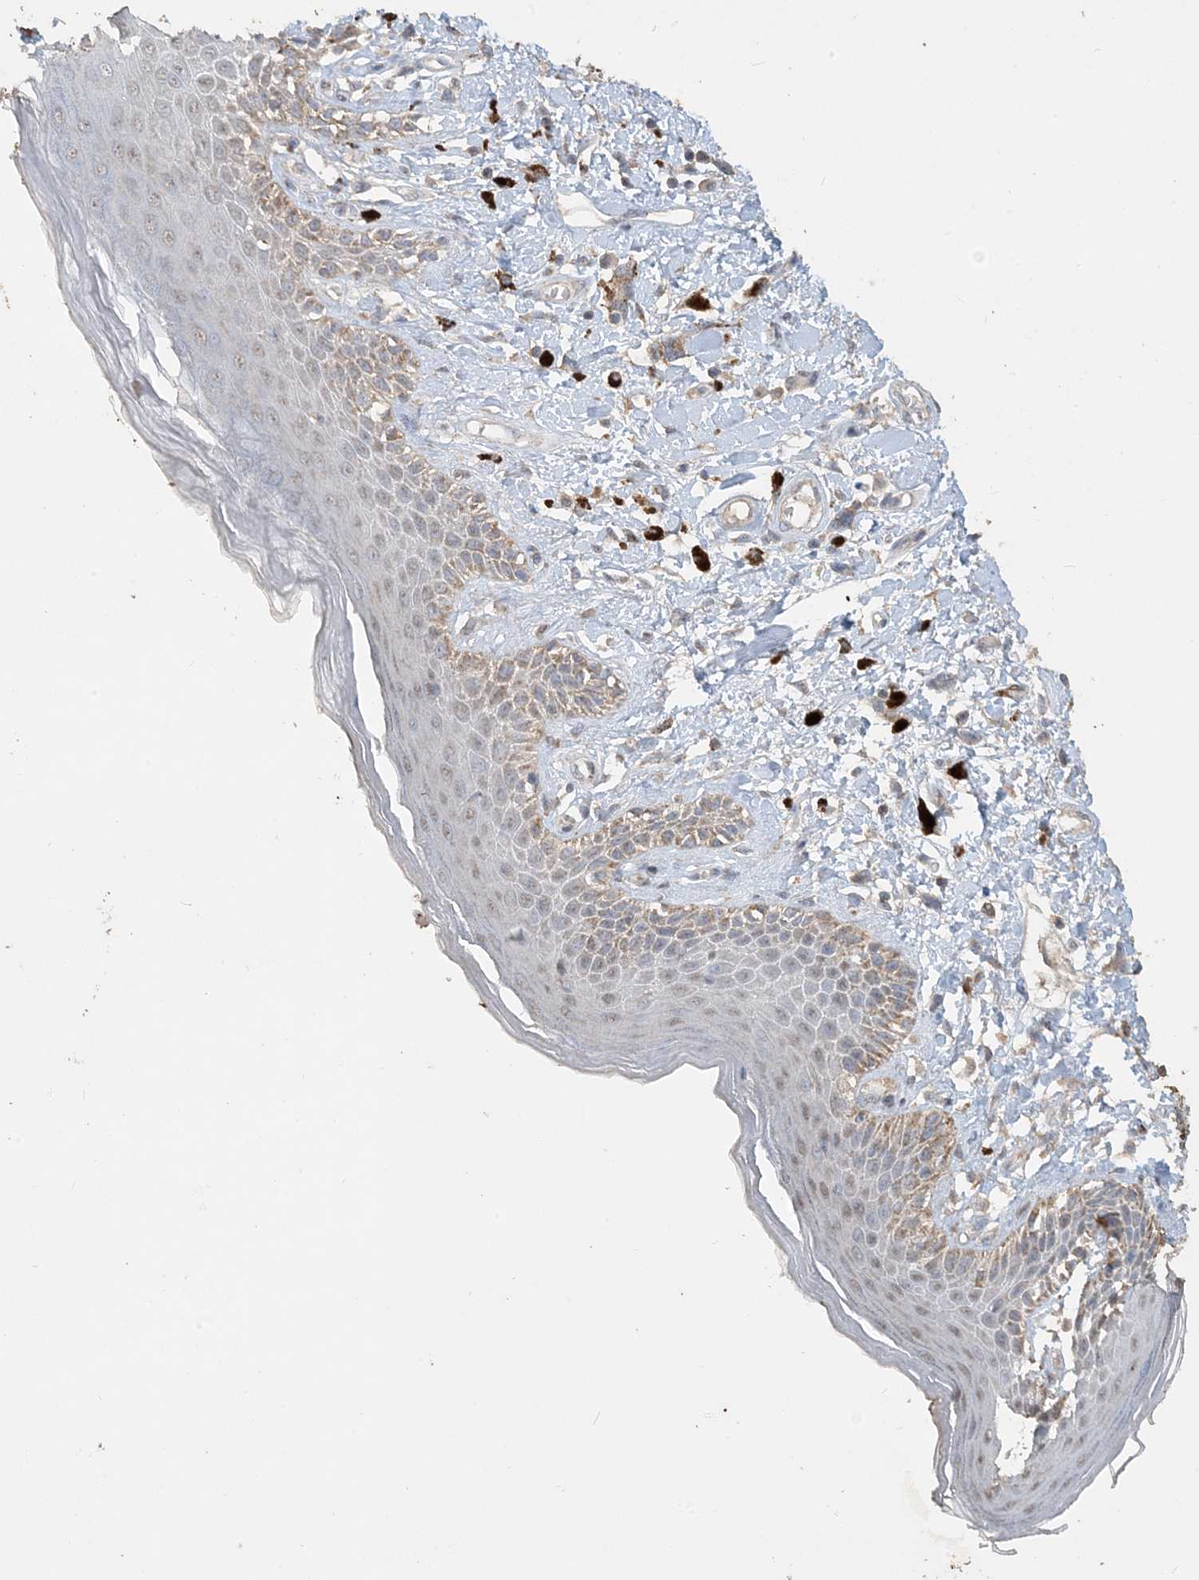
{"staining": {"intensity": "moderate", "quantity": "25%-75%", "location": "cytoplasmic/membranous"}, "tissue": "skin", "cell_type": "Epidermal cells", "image_type": "normal", "snomed": [{"axis": "morphology", "description": "Normal tissue, NOS"}, {"axis": "topography", "description": "Anal"}], "caption": "The image exhibits a brown stain indicating the presence of a protein in the cytoplasmic/membranous of epidermal cells in skin.", "gene": "SFMBT2", "patient": {"sex": "female", "age": 78}}